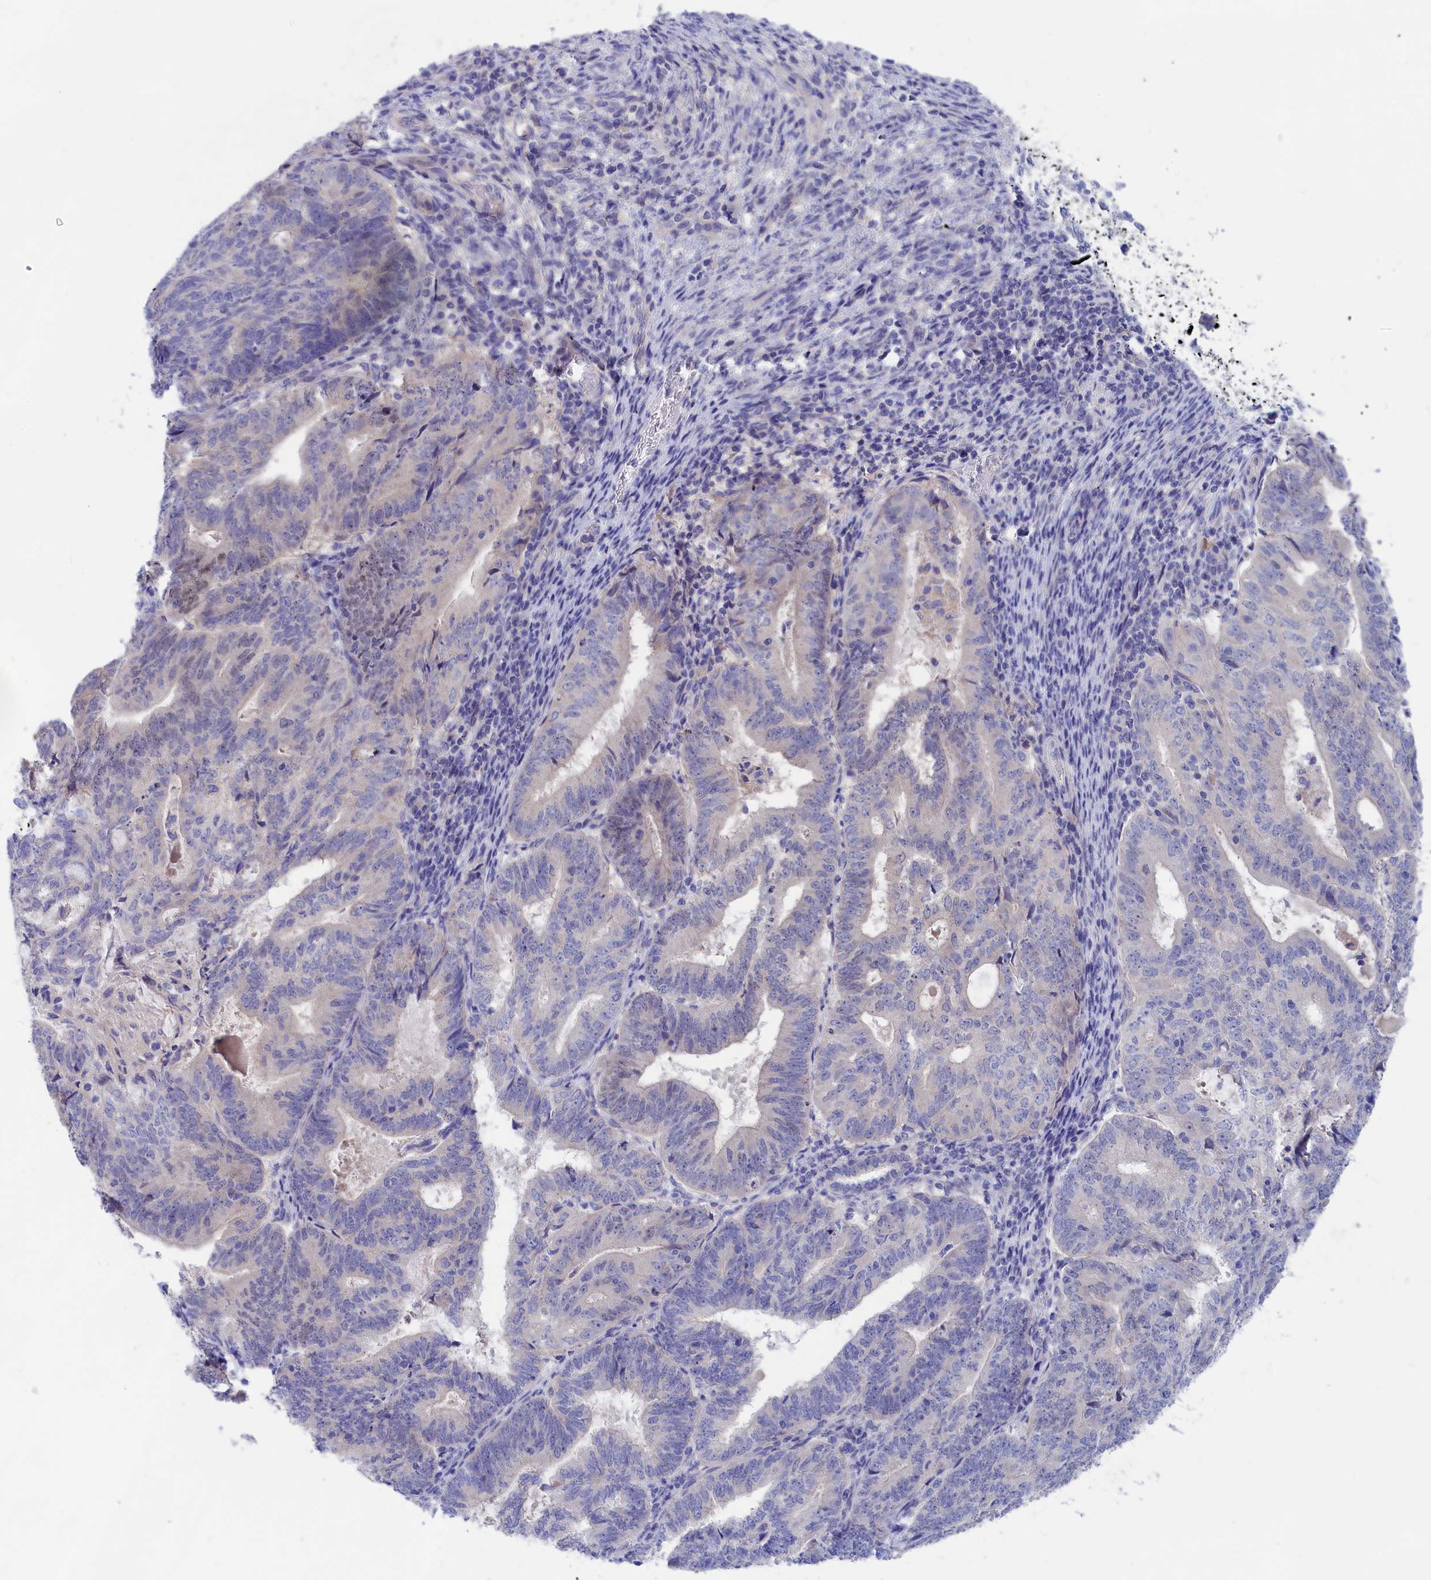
{"staining": {"intensity": "negative", "quantity": "none", "location": "none"}, "tissue": "endometrial cancer", "cell_type": "Tumor cells", "image_type": "cancer", "snomed": [{"axis": "morphology", "description": "Adenocarcinoma, NOS"}, {"axis": "topography", "description": "Endometrium"}], "caption": "An immunohistochemistry micrograph of endometrial cancer (adenocarcinoma) is shown. There is no staining in tumor cells of endometrial cancer (adenocarcinoma). Brightfield microscopy of immunohistochemistry stained with DAB (brown) and hematoxylin (blue), captured at high magnification.", "gene": "VPS35L", "patient": {"sex": "female", "age": 70}}